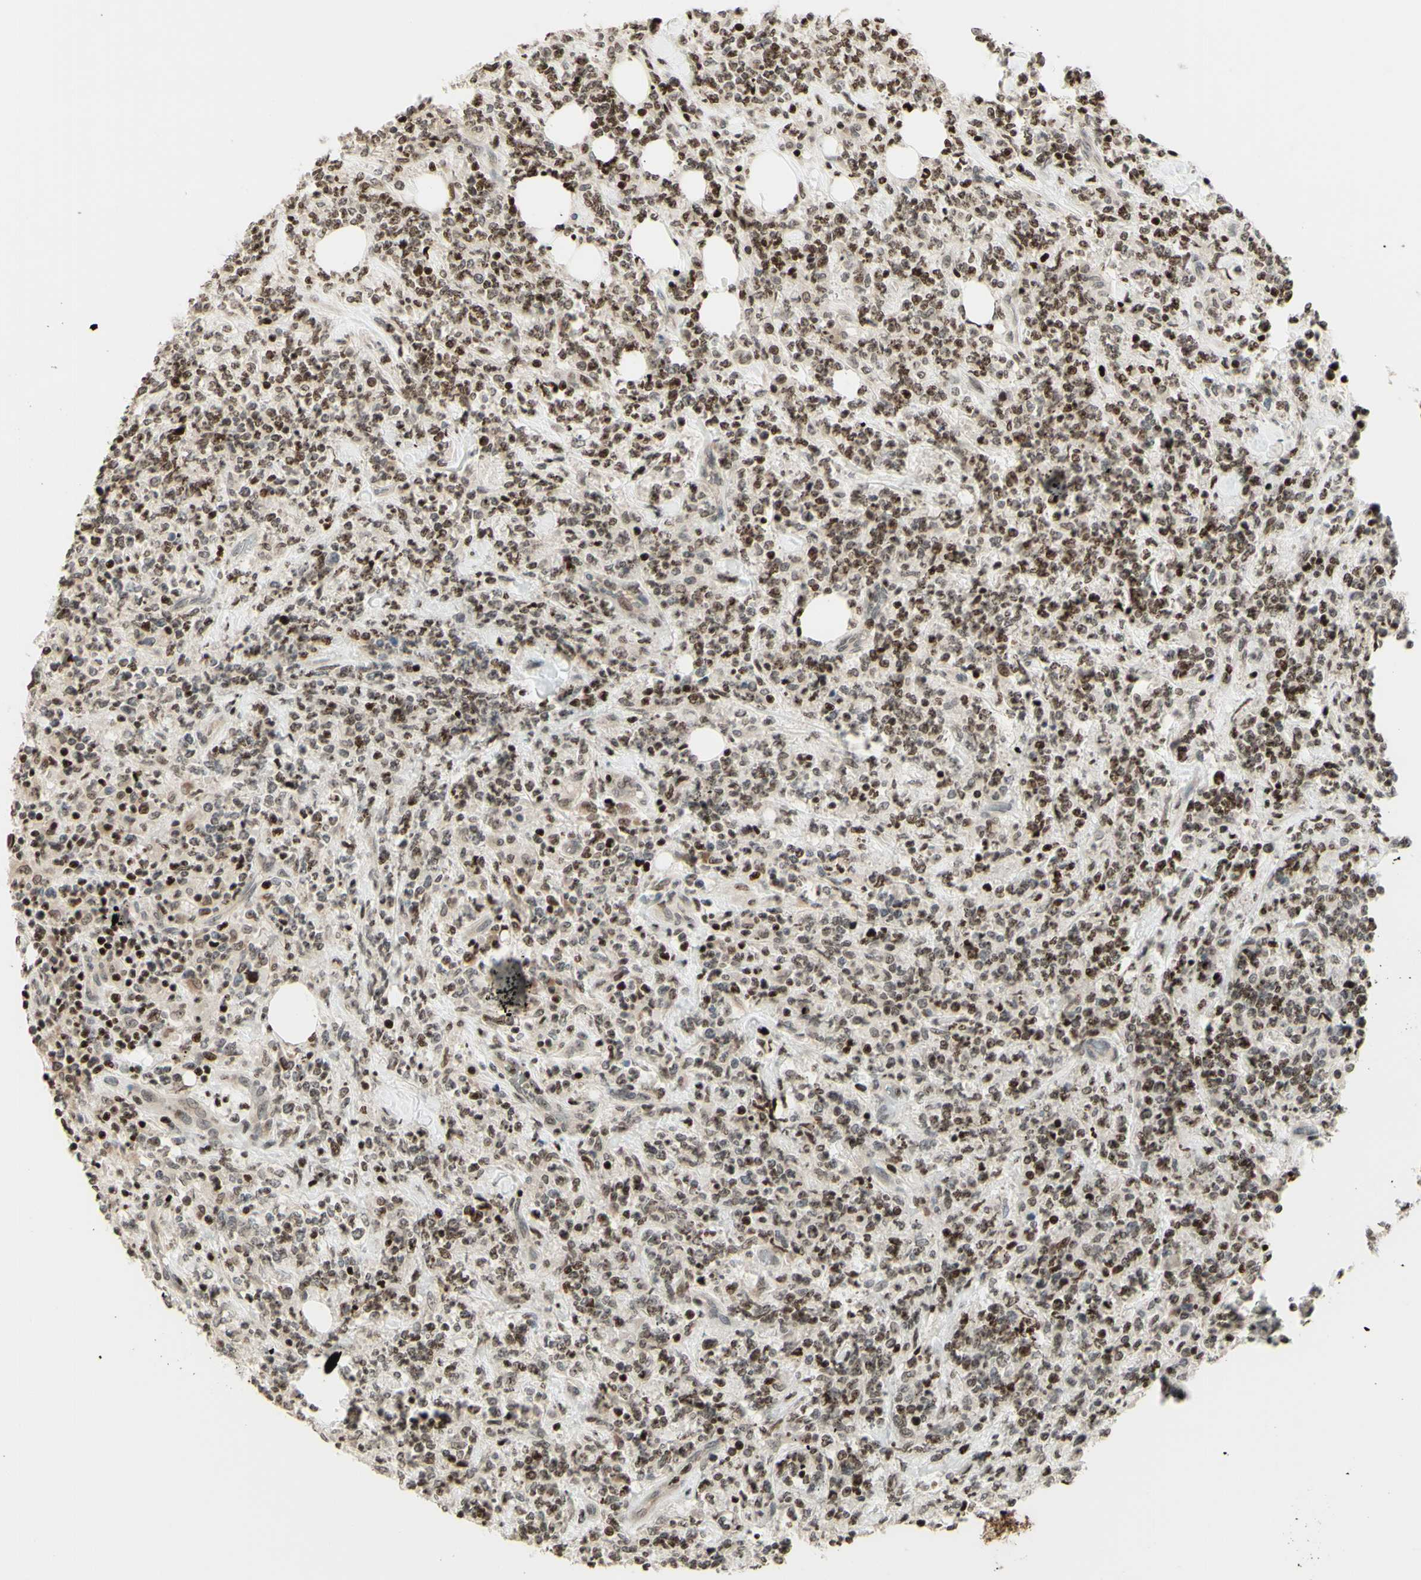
{"staining": {"intensity": "moderate", "quantity": "25%-75%", "location": "nuclear"}, "tissue": "lymphoma", "cell_type": "Tumor cells", "image_type": "cancer", "snomed": [{"axis": "morphology", "description": "Malignant lymphoma, non-Hodgkin's type, High grade"}, {"axis": "topography", "description": "Soft tissue"}], "caption": "Protein analysis of lymphoma tissue reveals moderate nuclear positivity in approximately 25%-75% of tumor cells.", "gene": "CDKL5", "patient": {"sex": "male", "age": 18}}